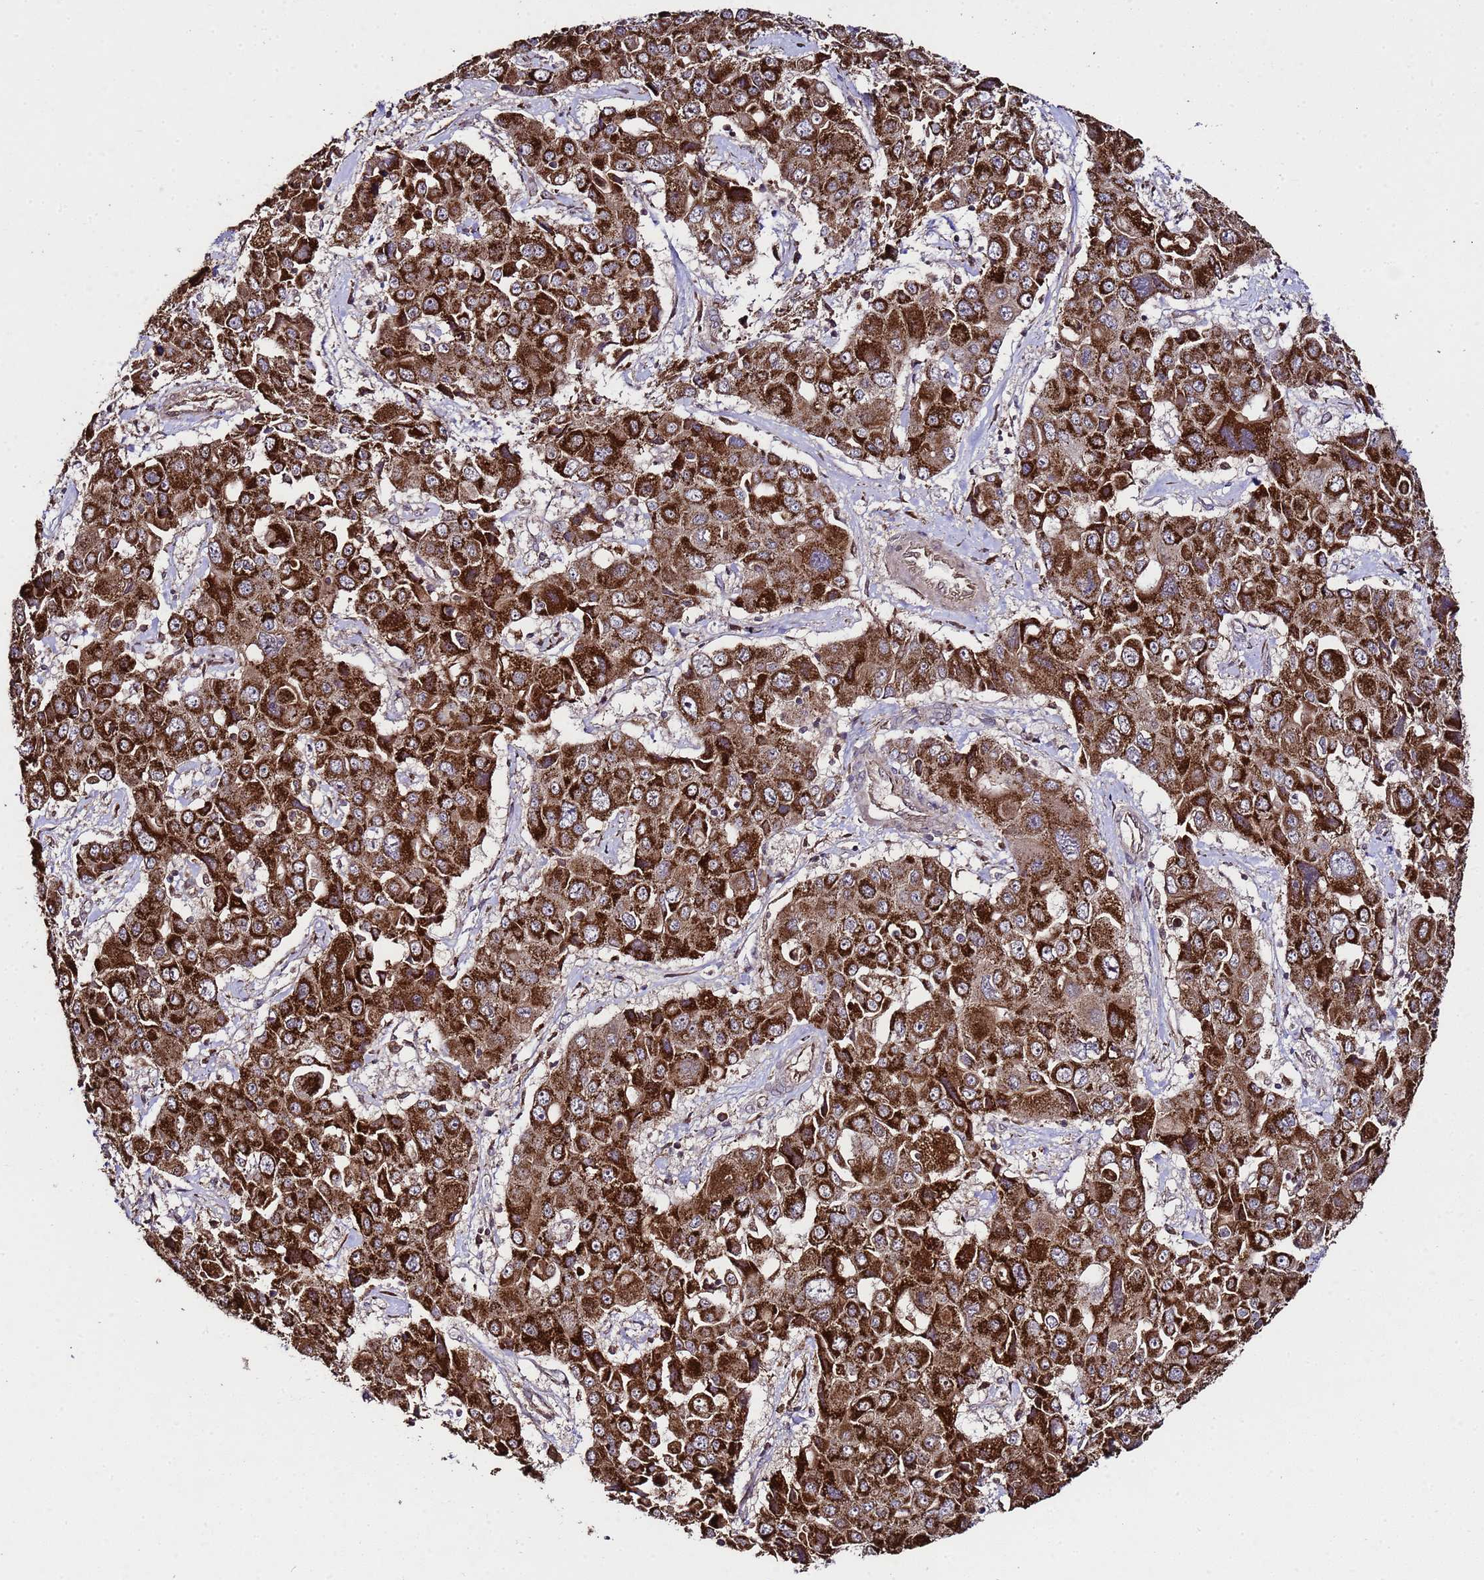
{"staining": {"intensity": "strong", "quantity": ">75%", "location": "cytoplasmic/membranous"}, "tissue": "liver cancer", "cell_type": "Tumor cells", "image_type": "cancer", "snomed": [{"axis": "morphology", "description": "Cholangiocarcinoma"}, {"axis": "topography", "description": "Liver"}], "caption": "This histopathology image displays IHC staining of liver cancer (cholangiocarcinoma), with high strong cytoplasmic/membranous expression in about >75% of tumor cells.", "gene": "HSPBAP1", "patient": {"sex": "male", "age": 67}}